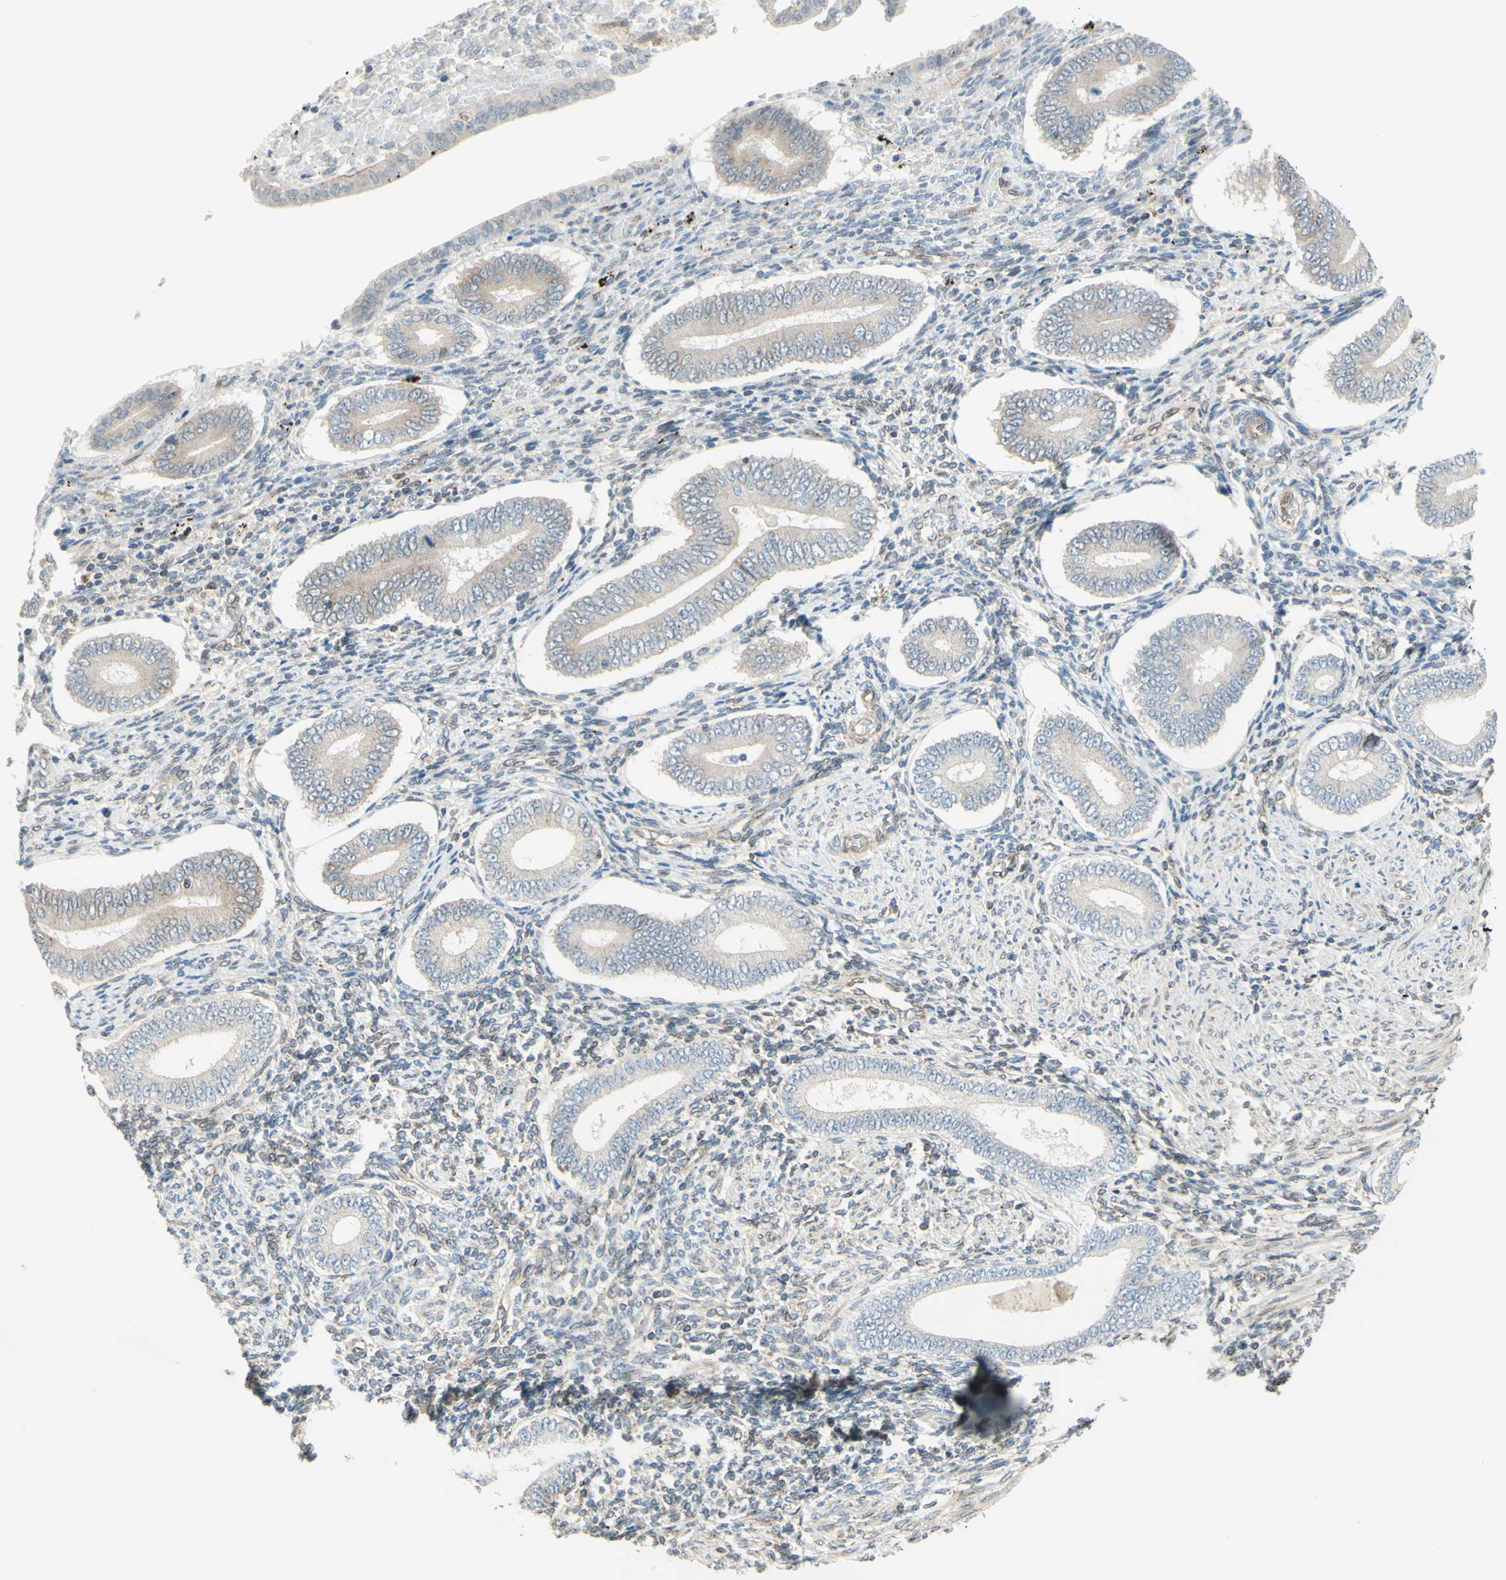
{"staining": {"intensity": "weak", "quantity": ">75%", "location": "cytoplasmic/membranous"}, "tissue": "endometrium", "cell_type": "Cells in endometrial stroma", "image_type": "normal", "snomed": [{"axis": "morphology", "description": "Normal tissue, NOS"}, {"axis": "topography", "description": "Endometrium"}], "caption": "Endometrium stained with DAB immunohistochemistry displays low levels of weak cytoplasmic/membranous staining in approximately >75% of cells in endometrial stroma. The staining was performed using DAB (3,3'-diaminobenzidine) to visualize the protein expression in brown, while the nuclei were stained in blue with hematoxylin (Magnification: 20x).", "gene": "TRAF2", "patient": {"sex": "female", "age": 35}}